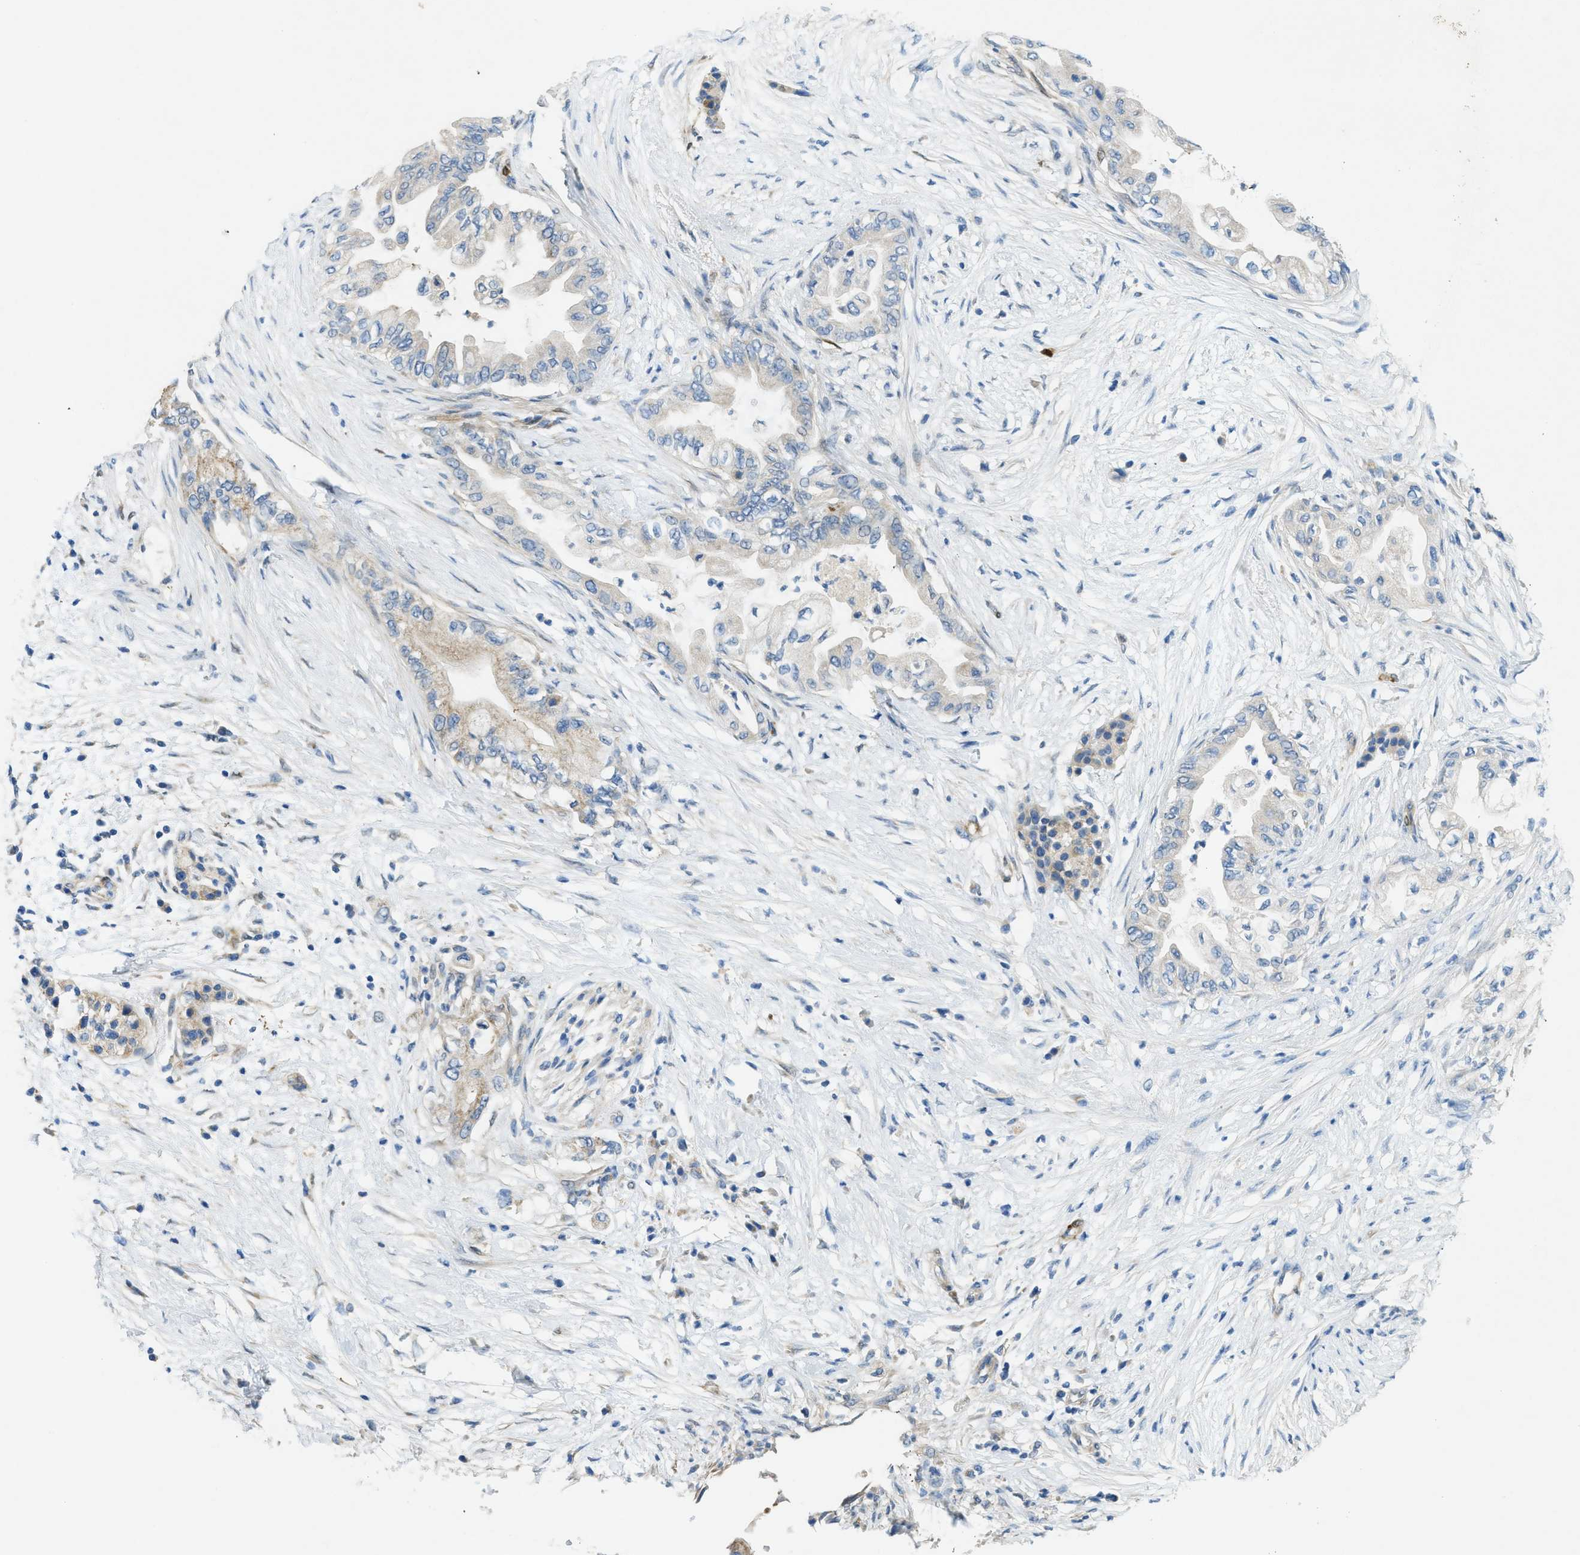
{"staining": {"intensity": "weak", "quantity": "<25%", "location": "cytoplasmic/membranous"}, "tissue": "pancreatic cancer", "cell_type": "Tumor cells", "image_type": "cancer", "snomed": [{"axis": "morphology", "description": "Normal tissue, NOS"}, {"axis": "morphology", "description": "Adenocarcinoma, NOS"}, {"axis": "topography", "description": "Pancreas"}, {"axis": "topography", "description": "Duodenum"}], "caption": "This is an immunohistochemistry image of human pancreatic cancer (adenocarcinoma). There is no staining in tumor cells.", "gene": "CYGB", "patient": {"sex": "female", "age": 60}}